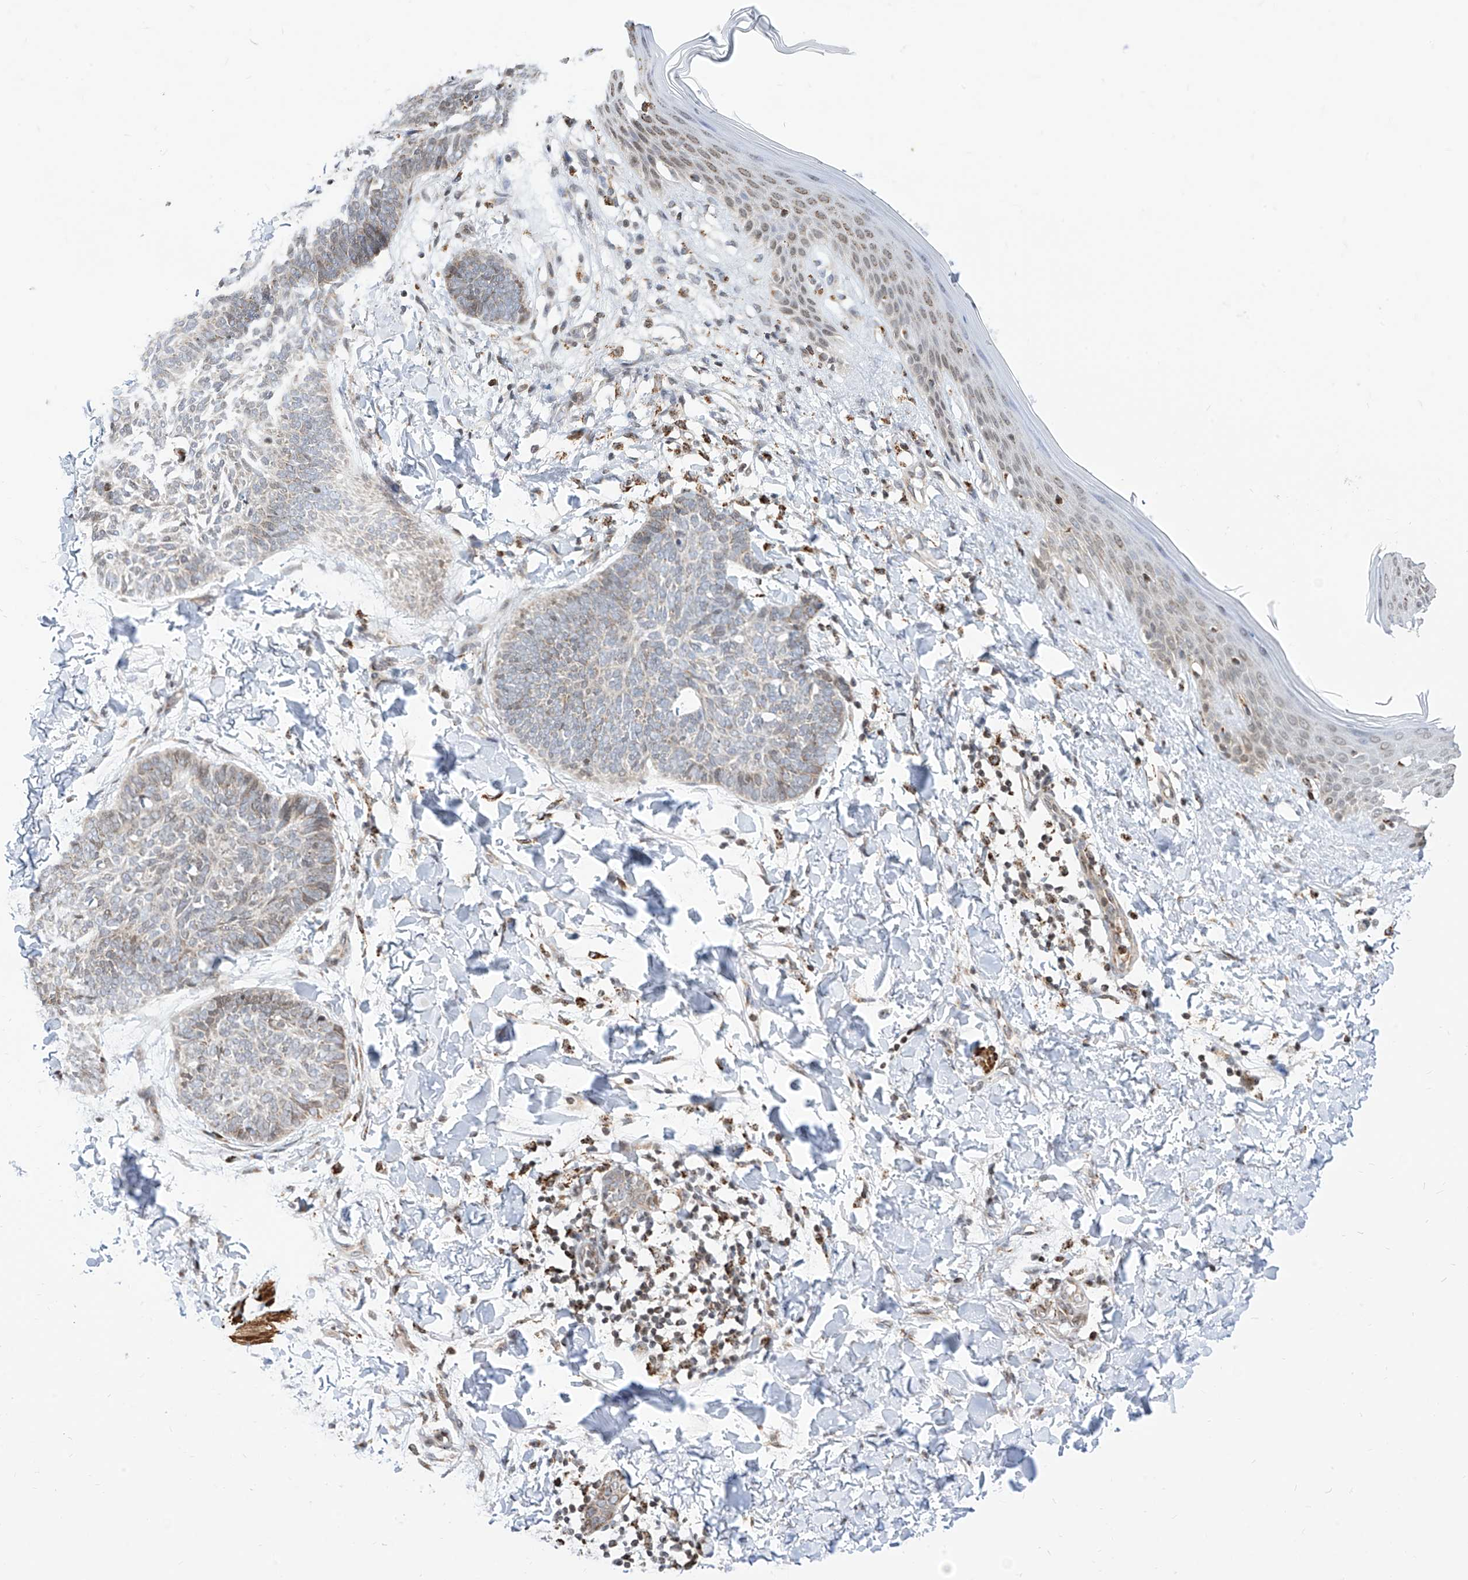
{"staining": {"intensity": "moderate", "quantity": "<25%", "location": "cytoplasmic/membranous"}, "tissue": "skin cancer", "cell_type": "Tumor cells", "image_type": "cancer", "snomed": [{"axis": "morphology", "description": "Normal tissue, NOS"}, {"axis": "morphology", "description": "Basal cell carcinoma"}, {"axis": "topography", "description": "Skin"}], "caption": "A histopathology image showing moderate cytoplasmic/membranous positivity in approximately <25% of tumor cells in skin cancer (basal cell carcinoma), as visualized by brown immunohistochemical staining.", "gene": "TTLL8", "patient": {"sex": "male", "age": 50}}